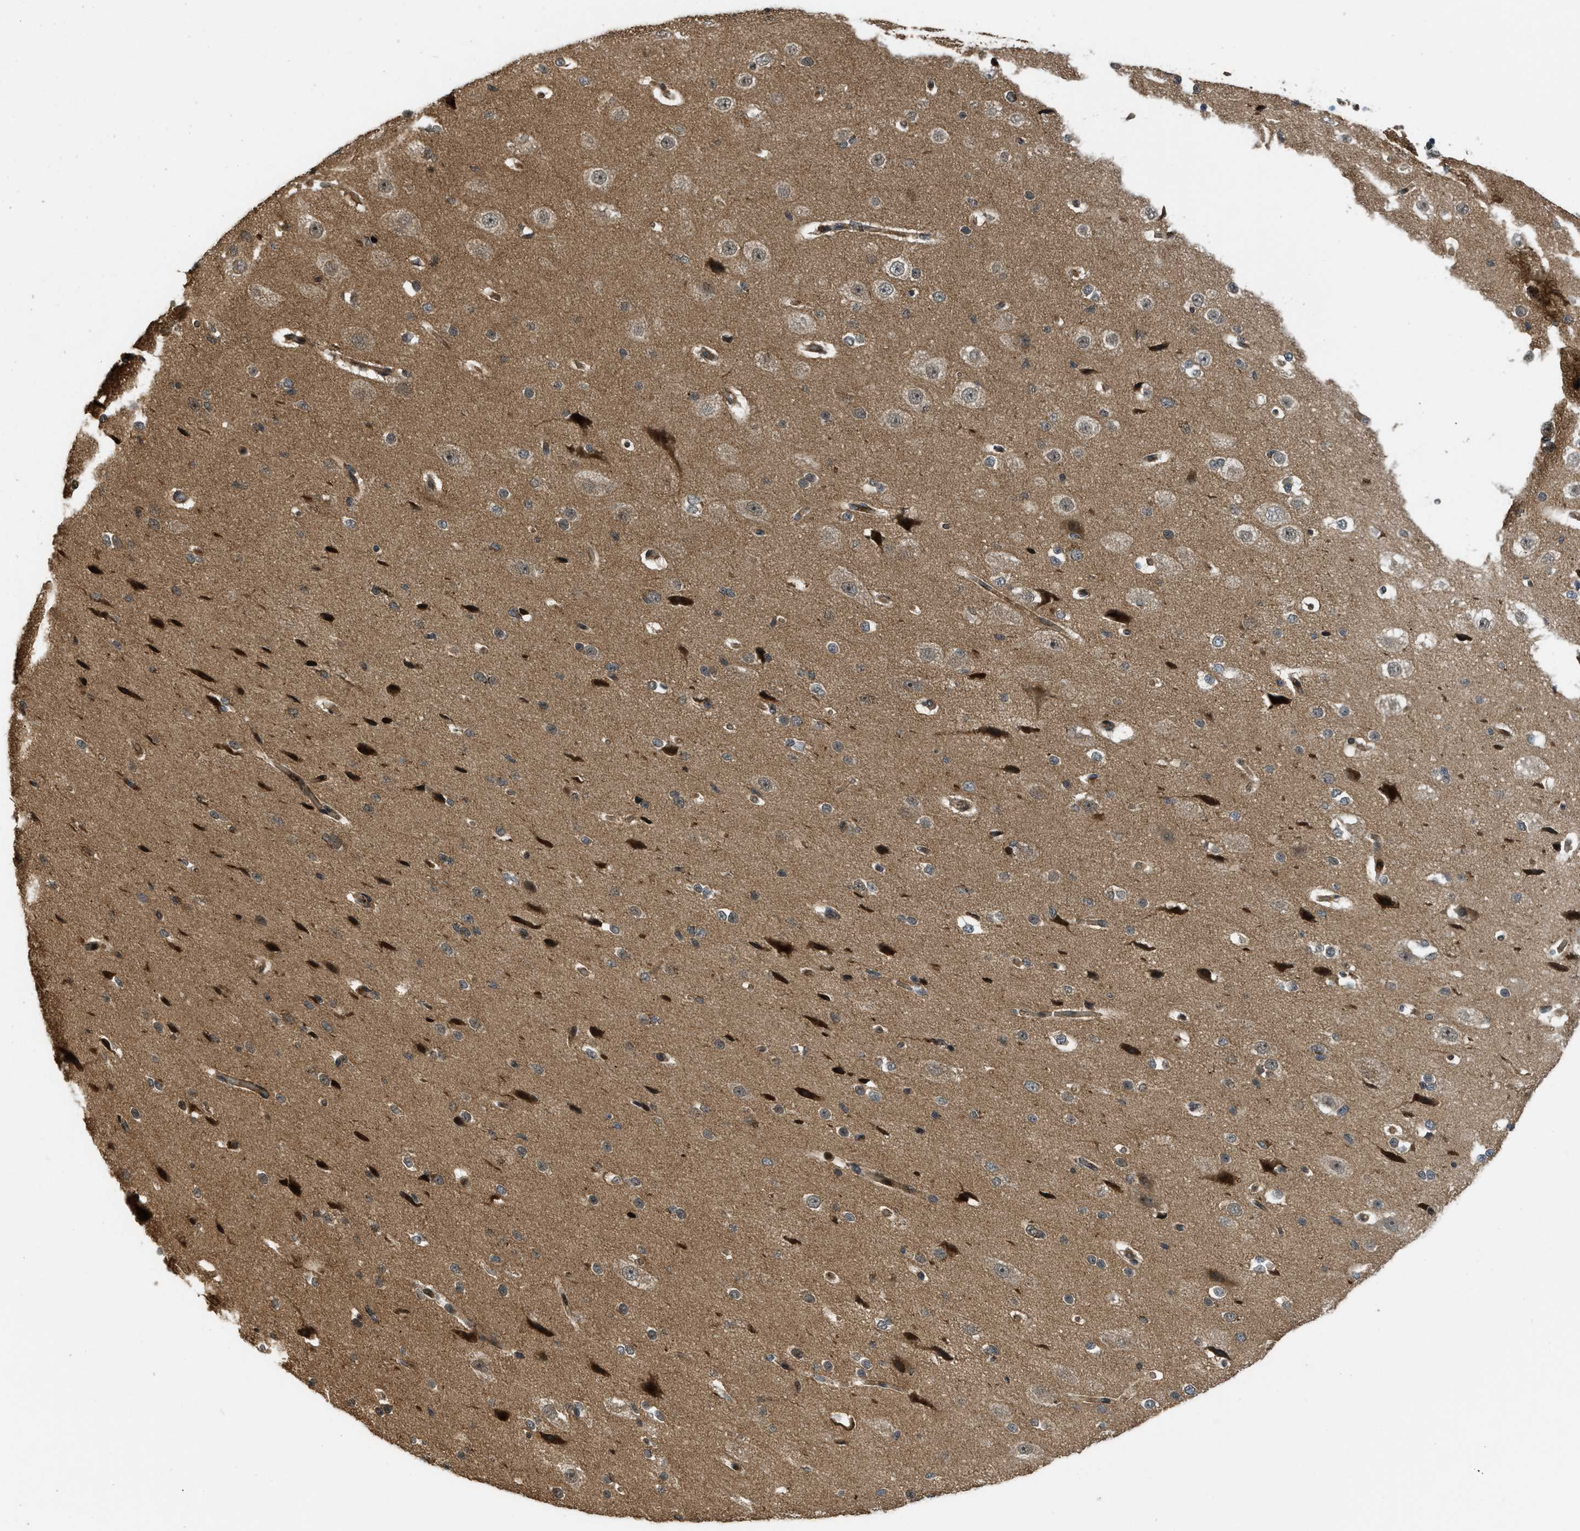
{"staining": {"intensity": "weak", "quantity": ">75%", "location": "cytoplasmic/membranous"}, "tissue": "cerebral cortex", "cell_type": "Endothelial cells", "image_type": "normal", "snomed": [{"axis": "morphology", "description": "Normal tissue, NOS"}, {"axis": "morphology", "description": "Developmental malformation"}, {"axis": "topography", "description": "Cerebral cortex"}], "caption": "Endothelial cells reveal weak cytoplasmic/membranous expression in approximately >75% of cells in benign cerebral cortex. (Stains: DAB in brown, nuclei in blue, Microscopy: brightfield microscopy at high magnification).", "gene": "DNAJC28", "patient": {"sex": "female", "age": 30}}